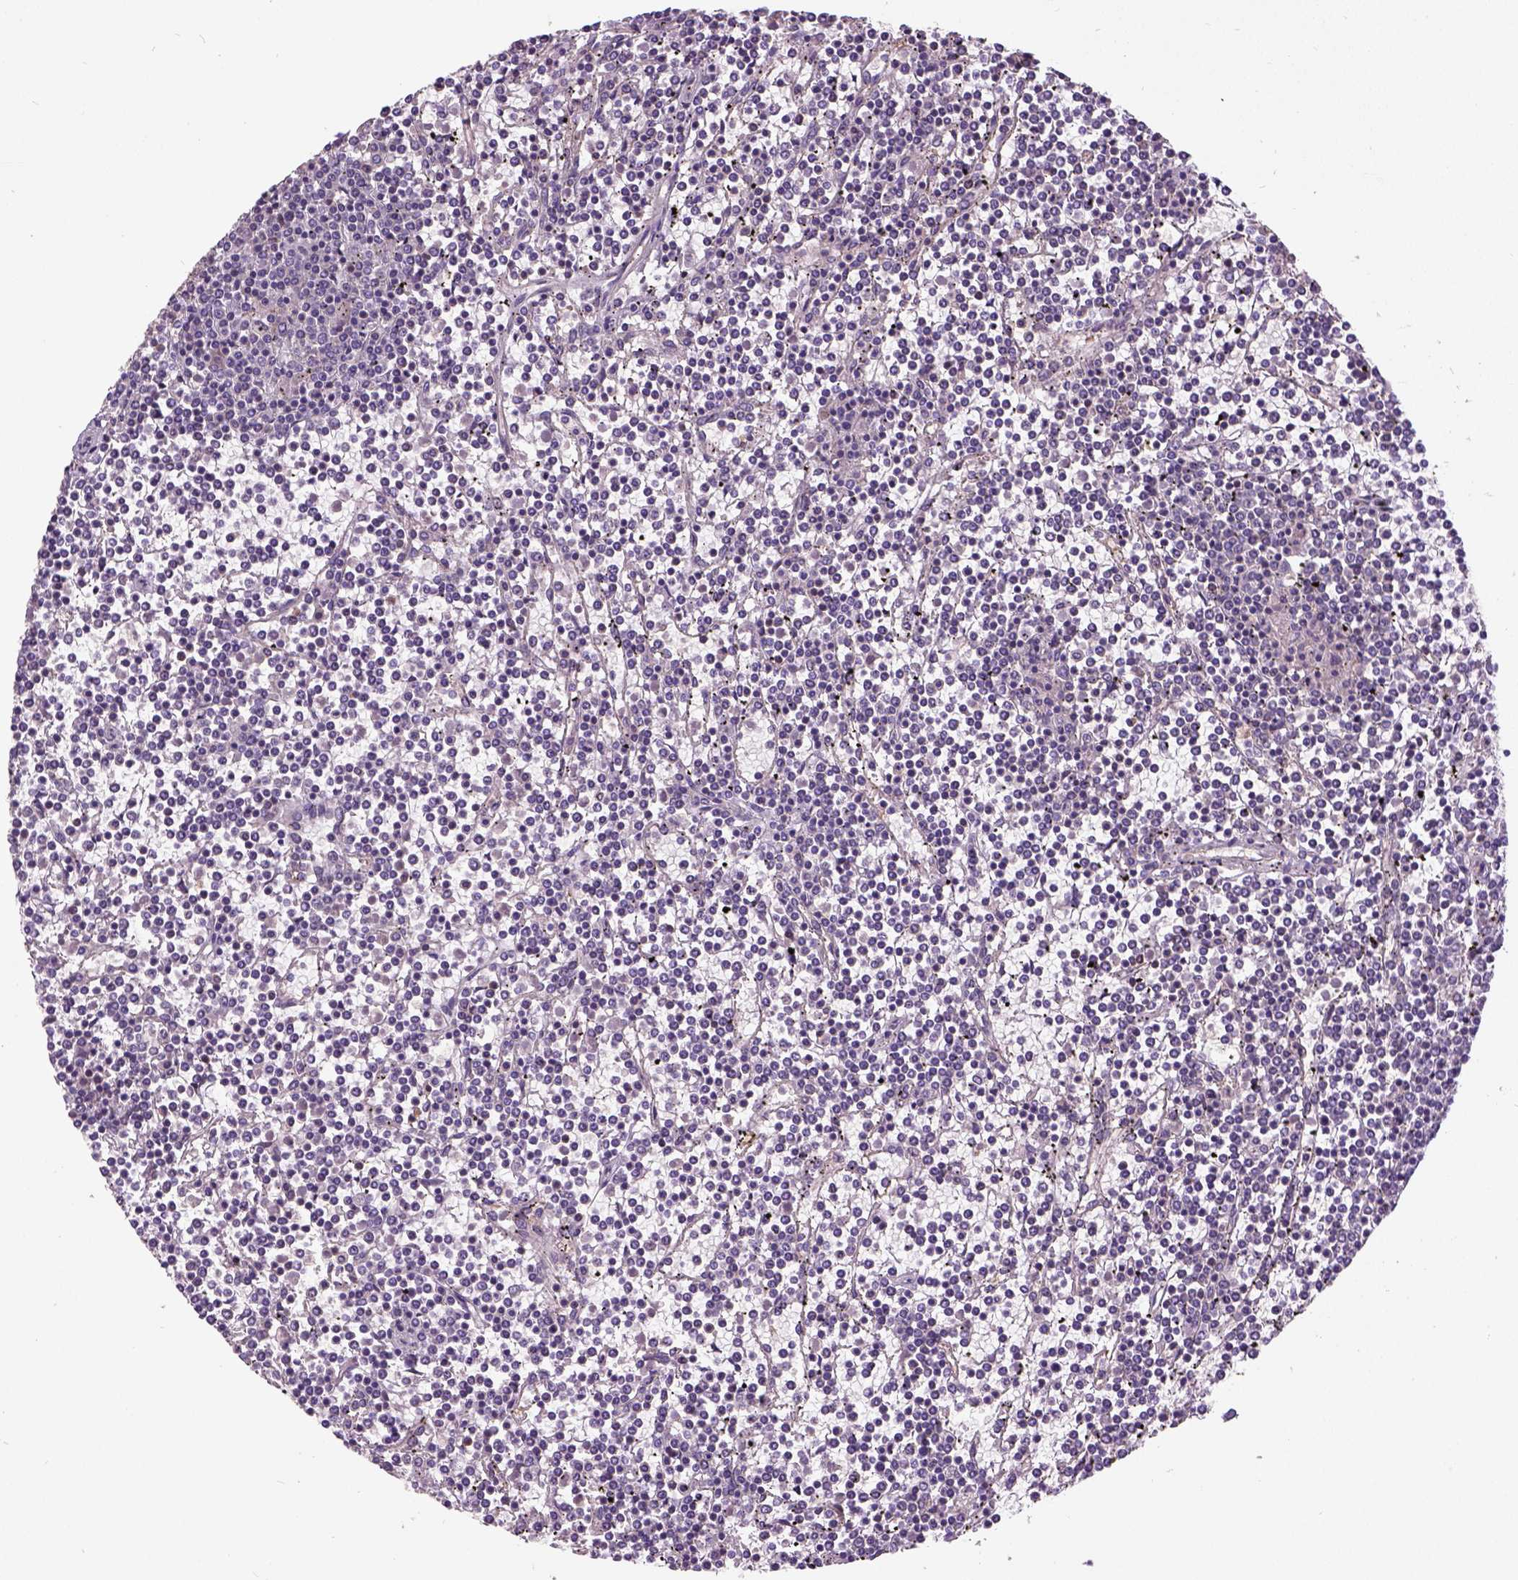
{"staining": {"intensity": "weak", "quantity": "<25%", "location": "cytoplasmic/membranous"}, "tissue": "lymphoma", "cell_type": "Tumor cells", "image_type": "cancer", "snomed": [{"axis": "morphology", "description": "Malignant lymphoma, non-Hodgkin's type, Low grade"}, {"axis": "topography", "description": "Spleen"}], "caption": "Lymphoma was stained to show a protein in brown. There is no significant staining in tumor cells.", "gene": "CRACR2A", "patient": {"sex": "female", "age": 19}}